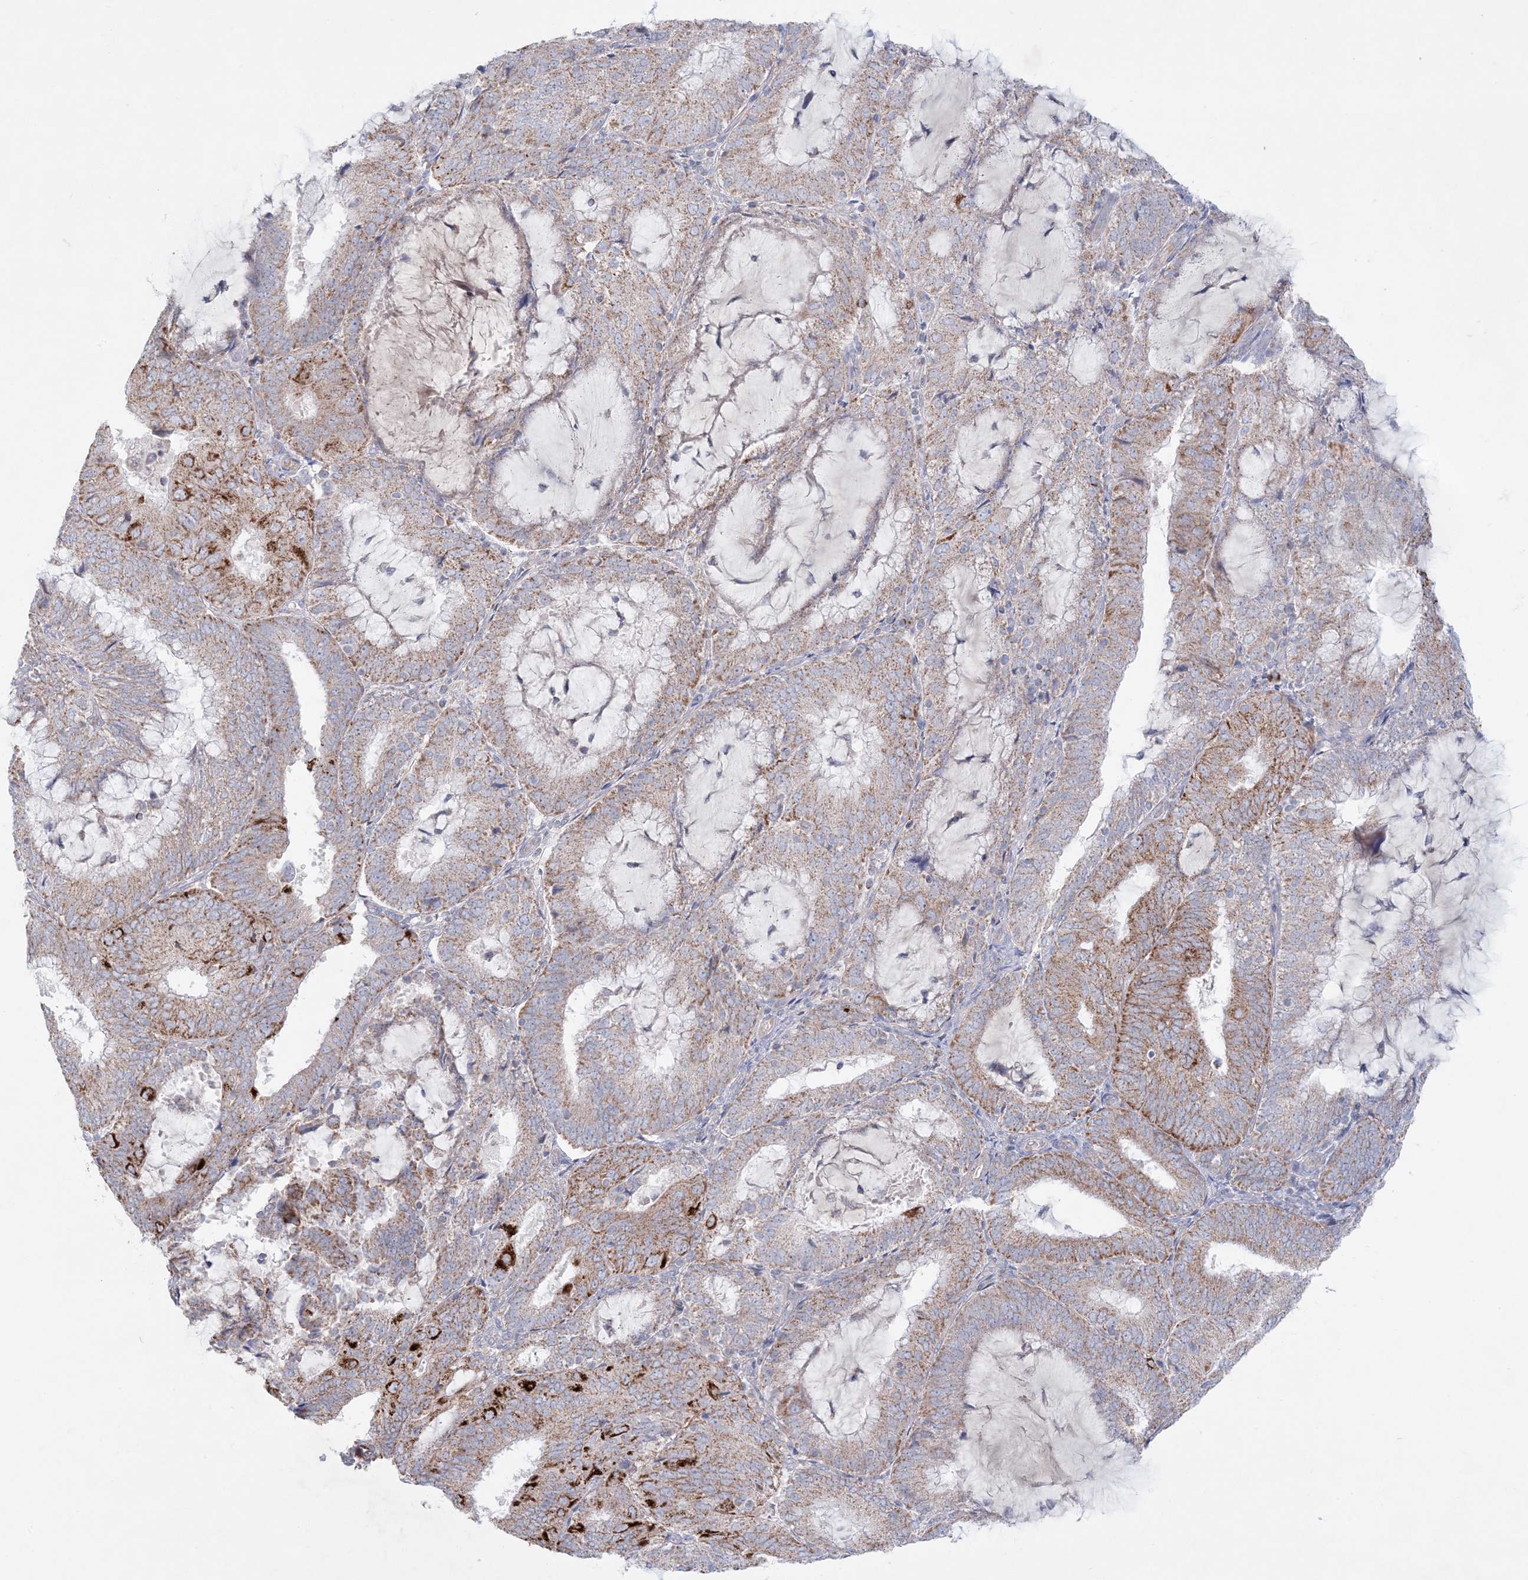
{"staining": {"intensity": "moderate", "quantity": ">75%", "location": "cytoplasmic/membranous"}, "tissue": "endometrial cancer", "cell_type": "Tumor cells", "image_type": "cancer", "snomed": [{"axis": "morphology", "description": "Adenocarcinoma, NOS"}, {"axis": "topography", "description": "Endometrium"}], "caption": "Protein staining demonstrates moderate cytoplasmic/membranous expression in about >75% of tumor cells in adenocarcinoma (endometrial). (DAB IHC, brown staining for protein, blue staining for nuclei).", "gene": "KCTD6", "patient": {"sex": "female", "age": 81}}